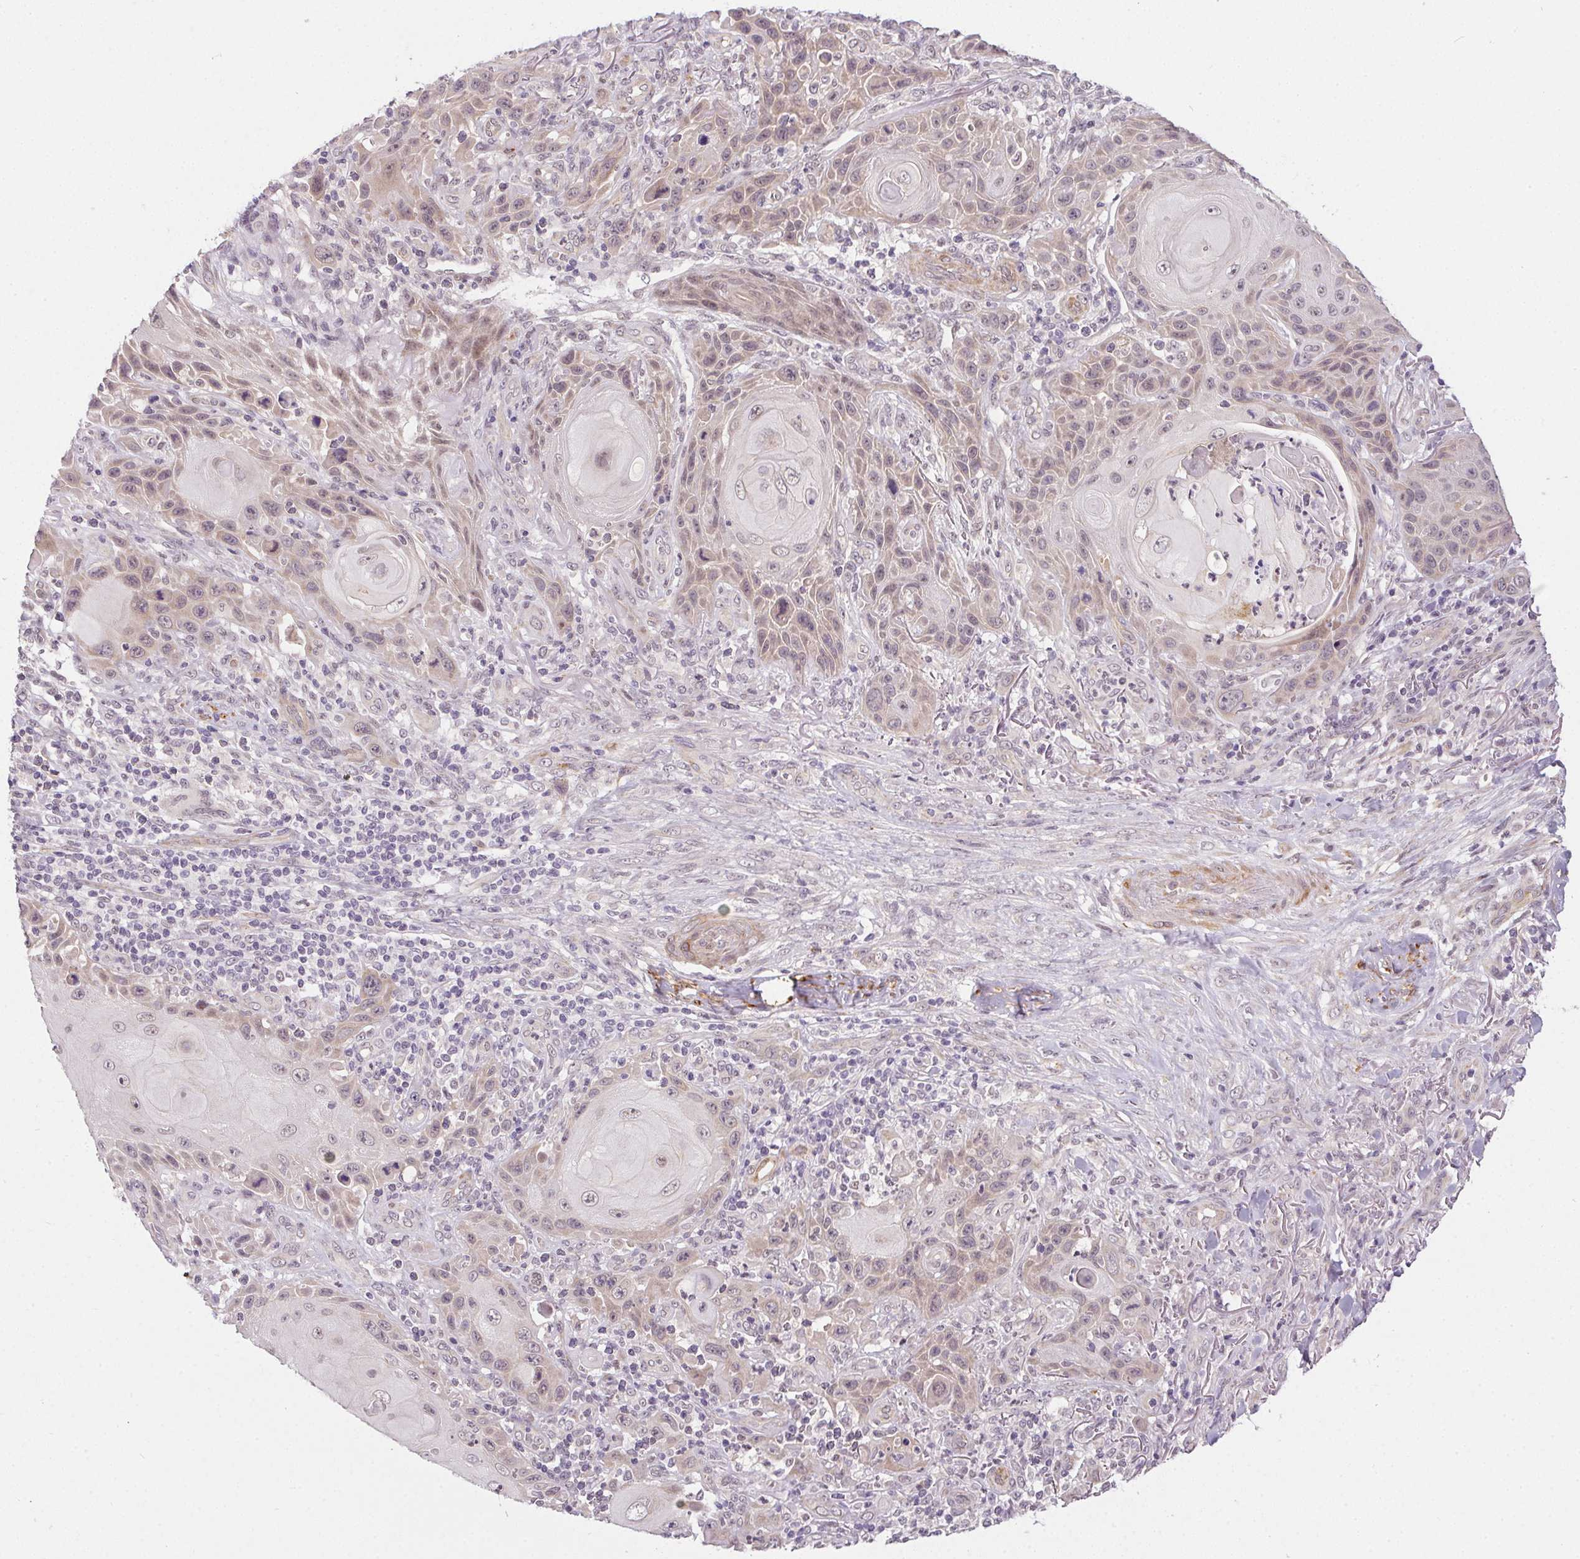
{"staining": {"intensity": "weak", "quantity": "<25%", "location": "cytoplasmic/membranous"}, "tissue": "skin cancer", "cell_type": "Tumor cells", "image_type": "cancer", "snomed": [{"axis": "morphology", "description": "Squamous cell carcinoma, NOS"}, {"axis": "topography", "description": "Skin"}], "caption": "Human skin squamous cell carcinoma stained for a protein using IHC reveals no positivity in tumor cells.", "gene": "CFAP92", "patient": {"sex": "female", "age": 94}}